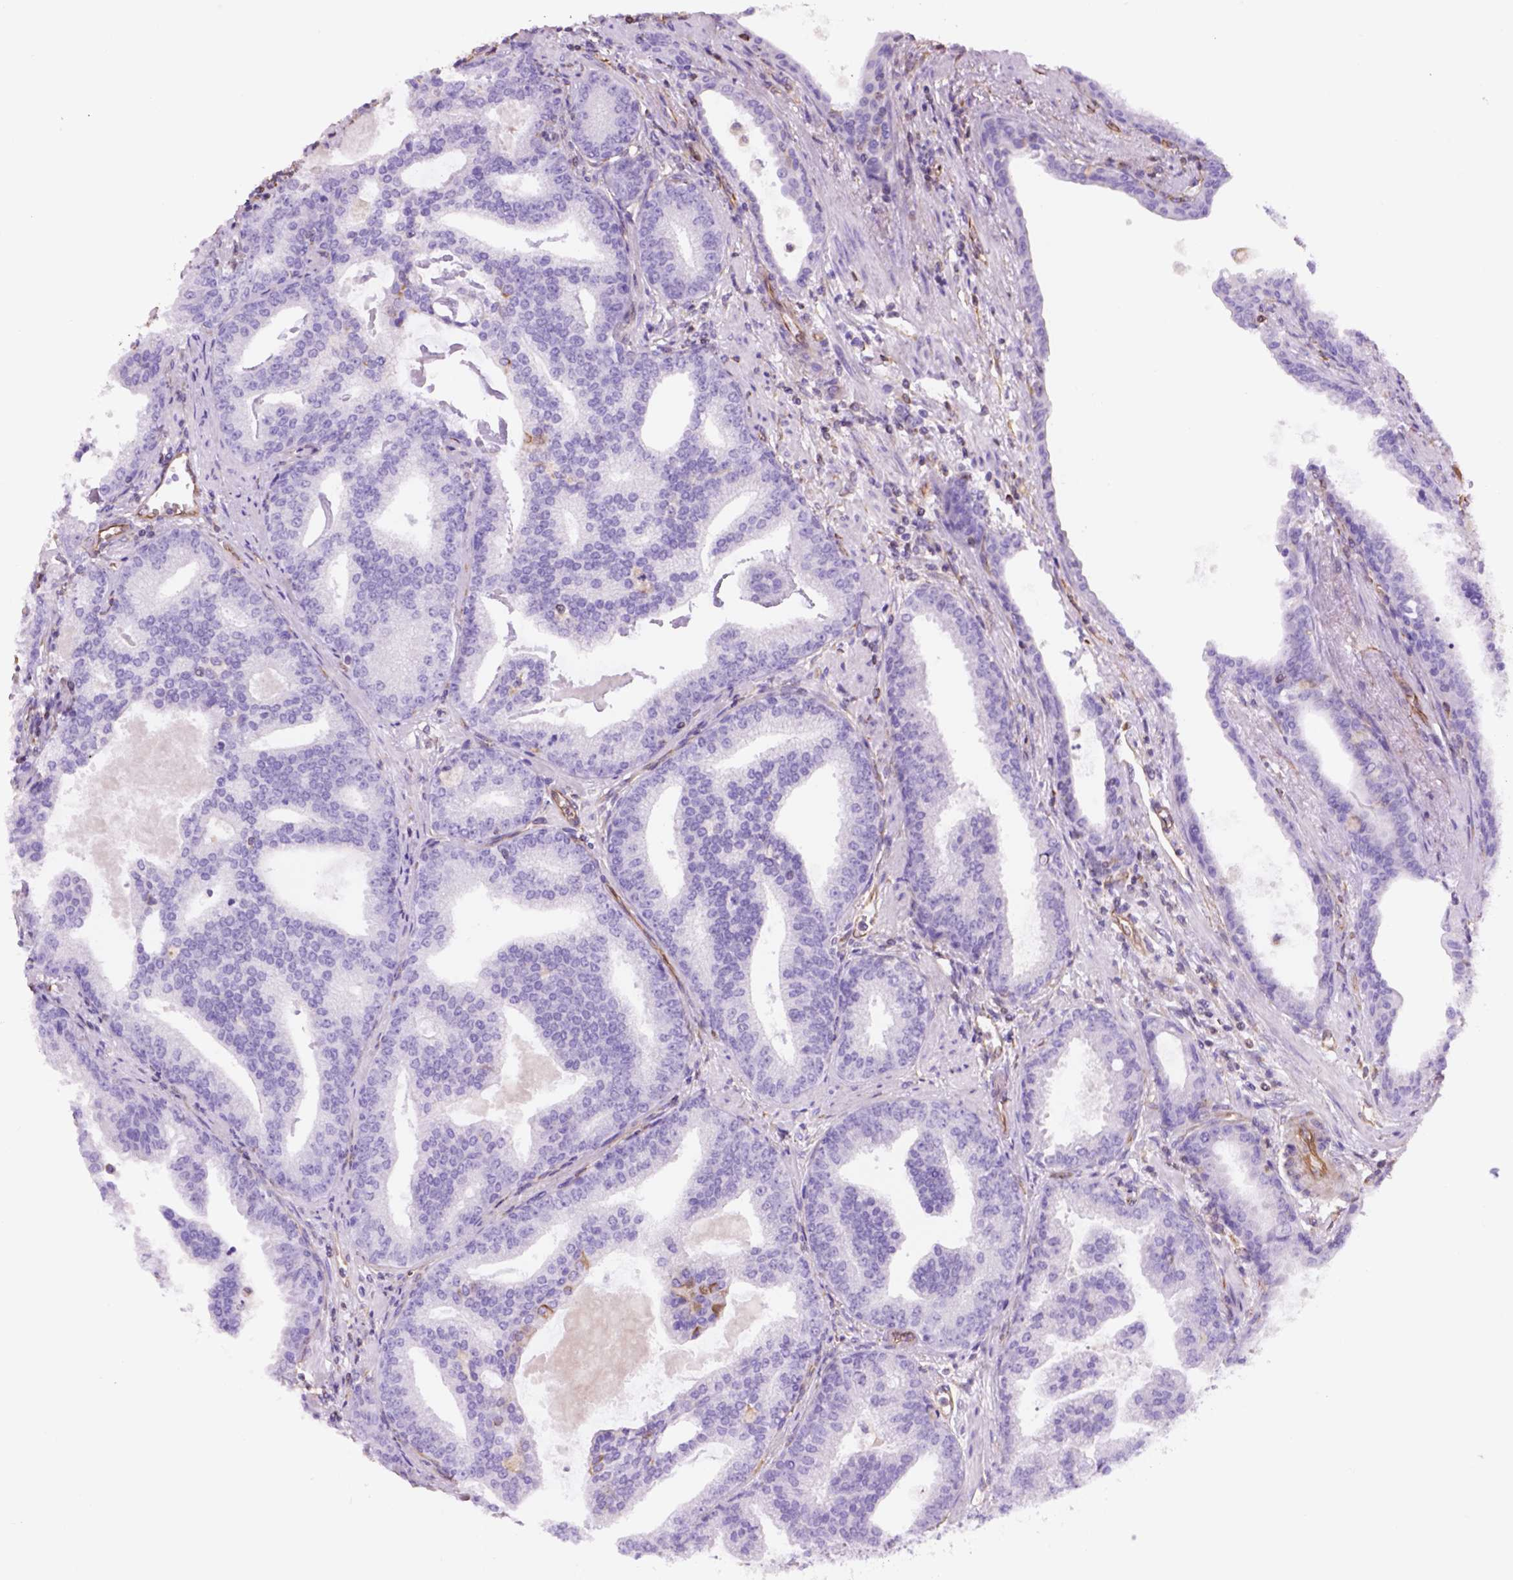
{"staining": {"intensity": "negative", "quantity": "none", "location": "none"}, "tissue": "prostate cancer", "cell_type": "Tumor cells", "image_type": "cancer", "snomed": [{"axis": "morphology", "description": "Adenocarcinoma, NOS"}, {"axis": "topography", "description": "Prostate"}], "caption": "Immunohistochemistry of human prostate cancer (adenocarcinoma) exhibits no positivity in tumor cells. Nuclei are stained in blue.", "gene": "ZZZ3", "patient": {"sex": "male", "age": 64}}